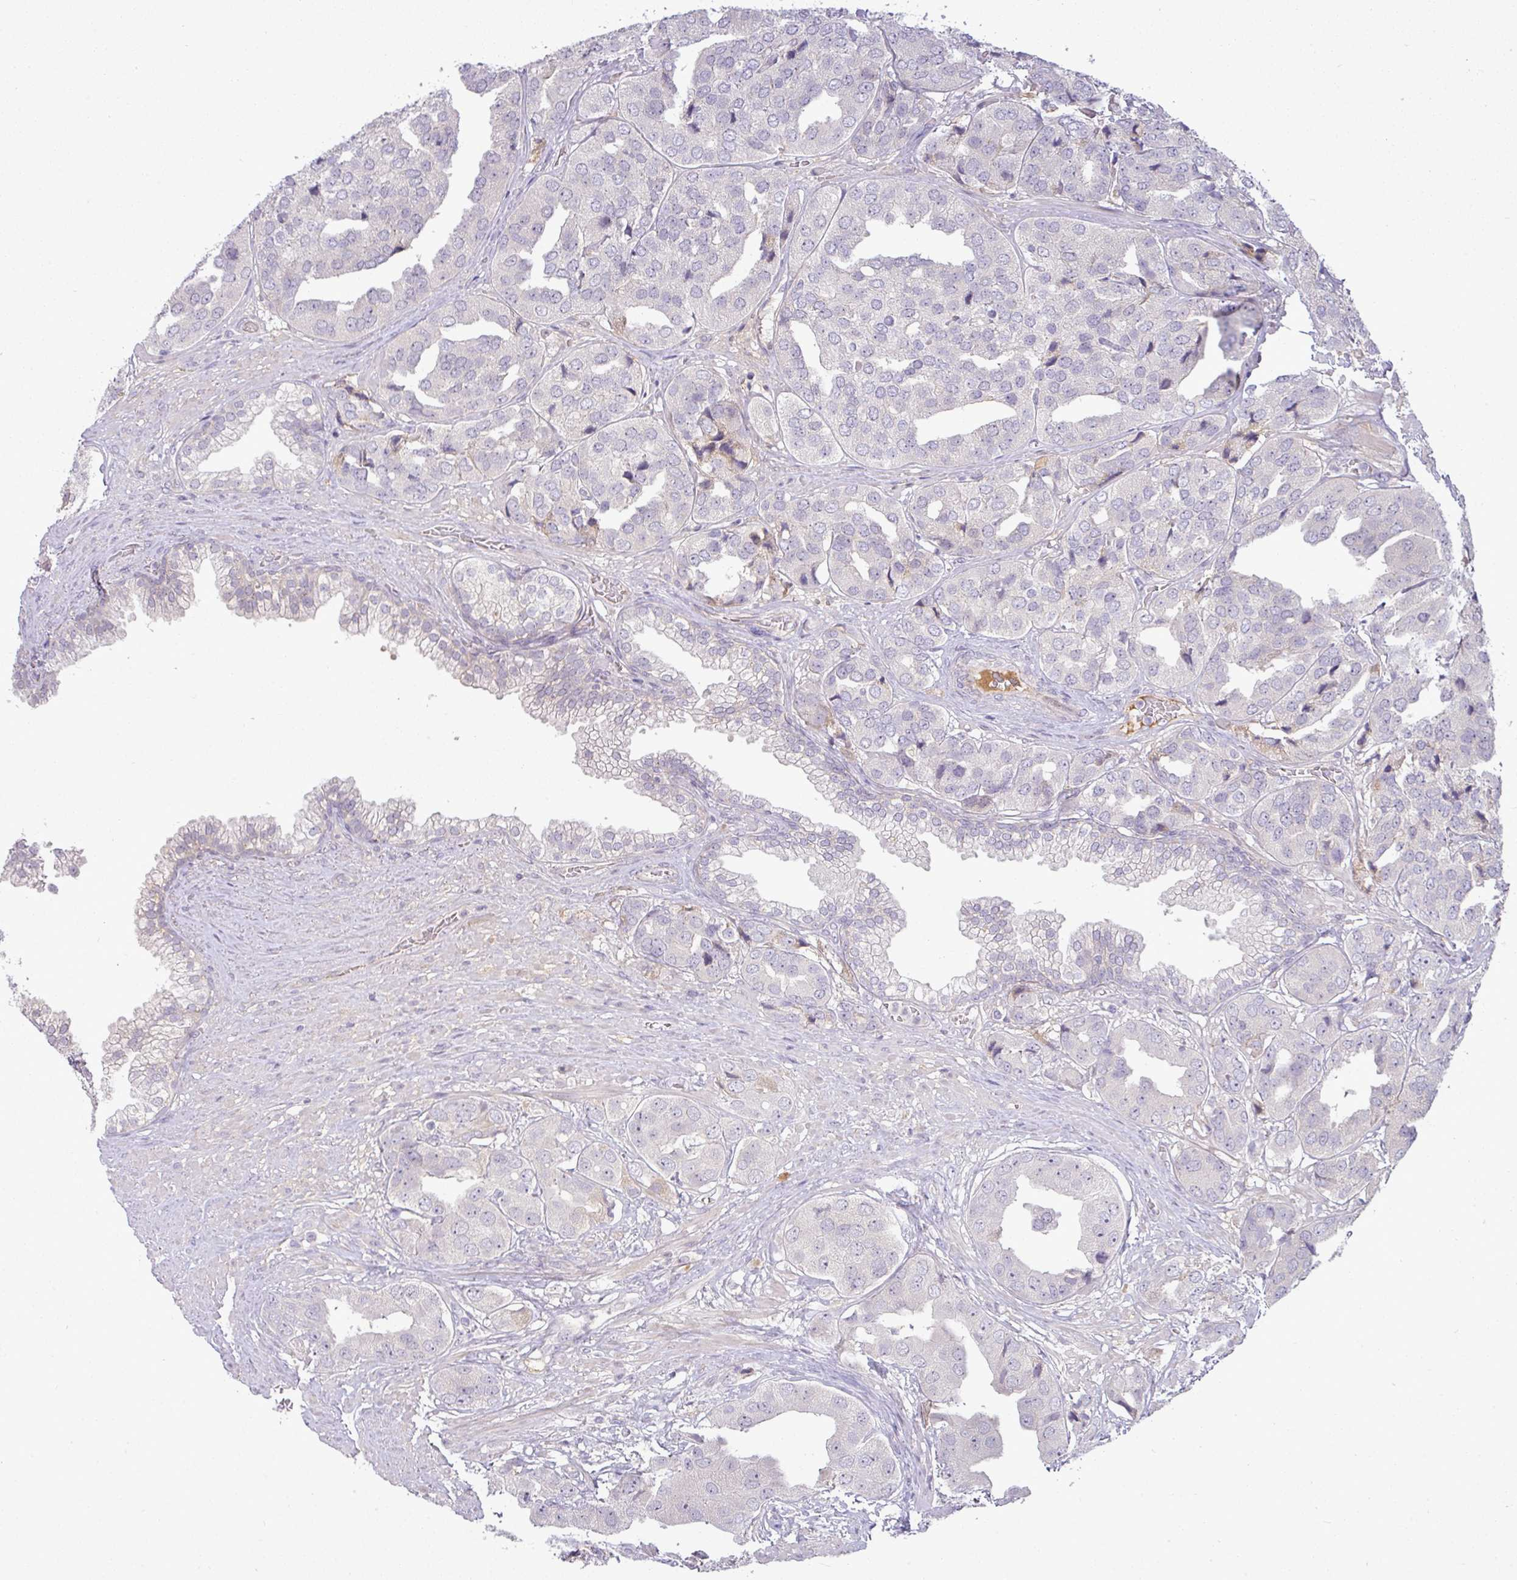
{"staining": {"intensity": "negative", "quantity": "none", "location": "none"}, "tissue": "prostate cancer", "cell_type": "Tumor cells", "image_type": "cancer", "snomed": [{"axis": "morphology", "description": "Adenocarcinoma, High grade"}, {"axis": "topography", "description": "Prostate"}], "caption": "This is an immunohistochemistry (IHC) image of adenocarcinoma (high-grade) (prostate). There is no staining in tumor cells.", "gene": "APOM", "patient": {"sex": "male", "age": 63}}